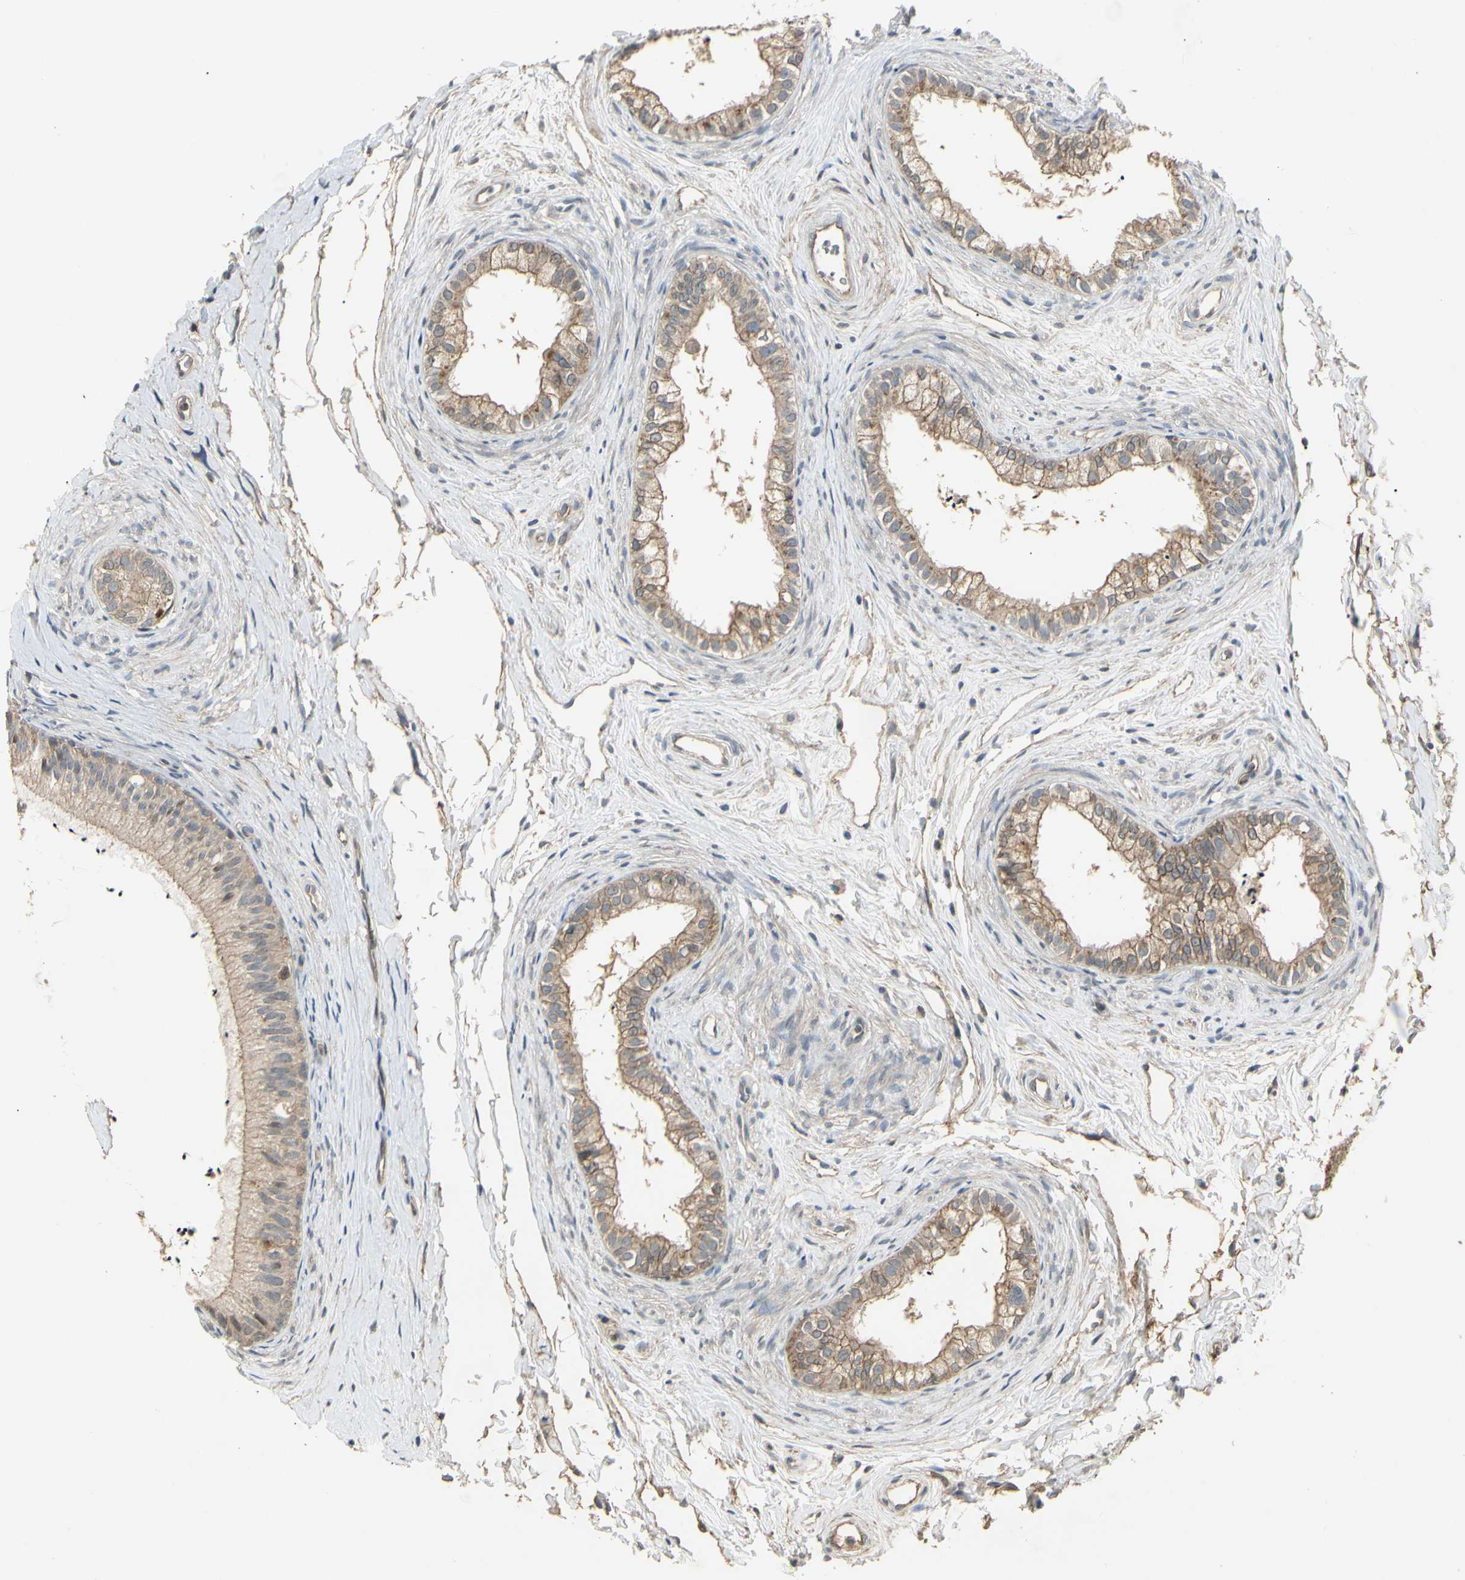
{"staining": {"intensity": "moderate", "quantity": ">75%", "location": "cytoplasmic/membranous"}, "tissue": "epididymis", "cell_type": "Glandular cells", "image_type": "normal", "snomed": [{"axis": "morphology", "description": "Normal tissue, NOS"}, {"axis": "topography", "description": "Epididymis"}], "caption": "Epididymis stained with a protein marker demonstrates moderate staining in glandular cells.", "gene": "RNF180", "patient": {"sex": "male", "age": 56}}